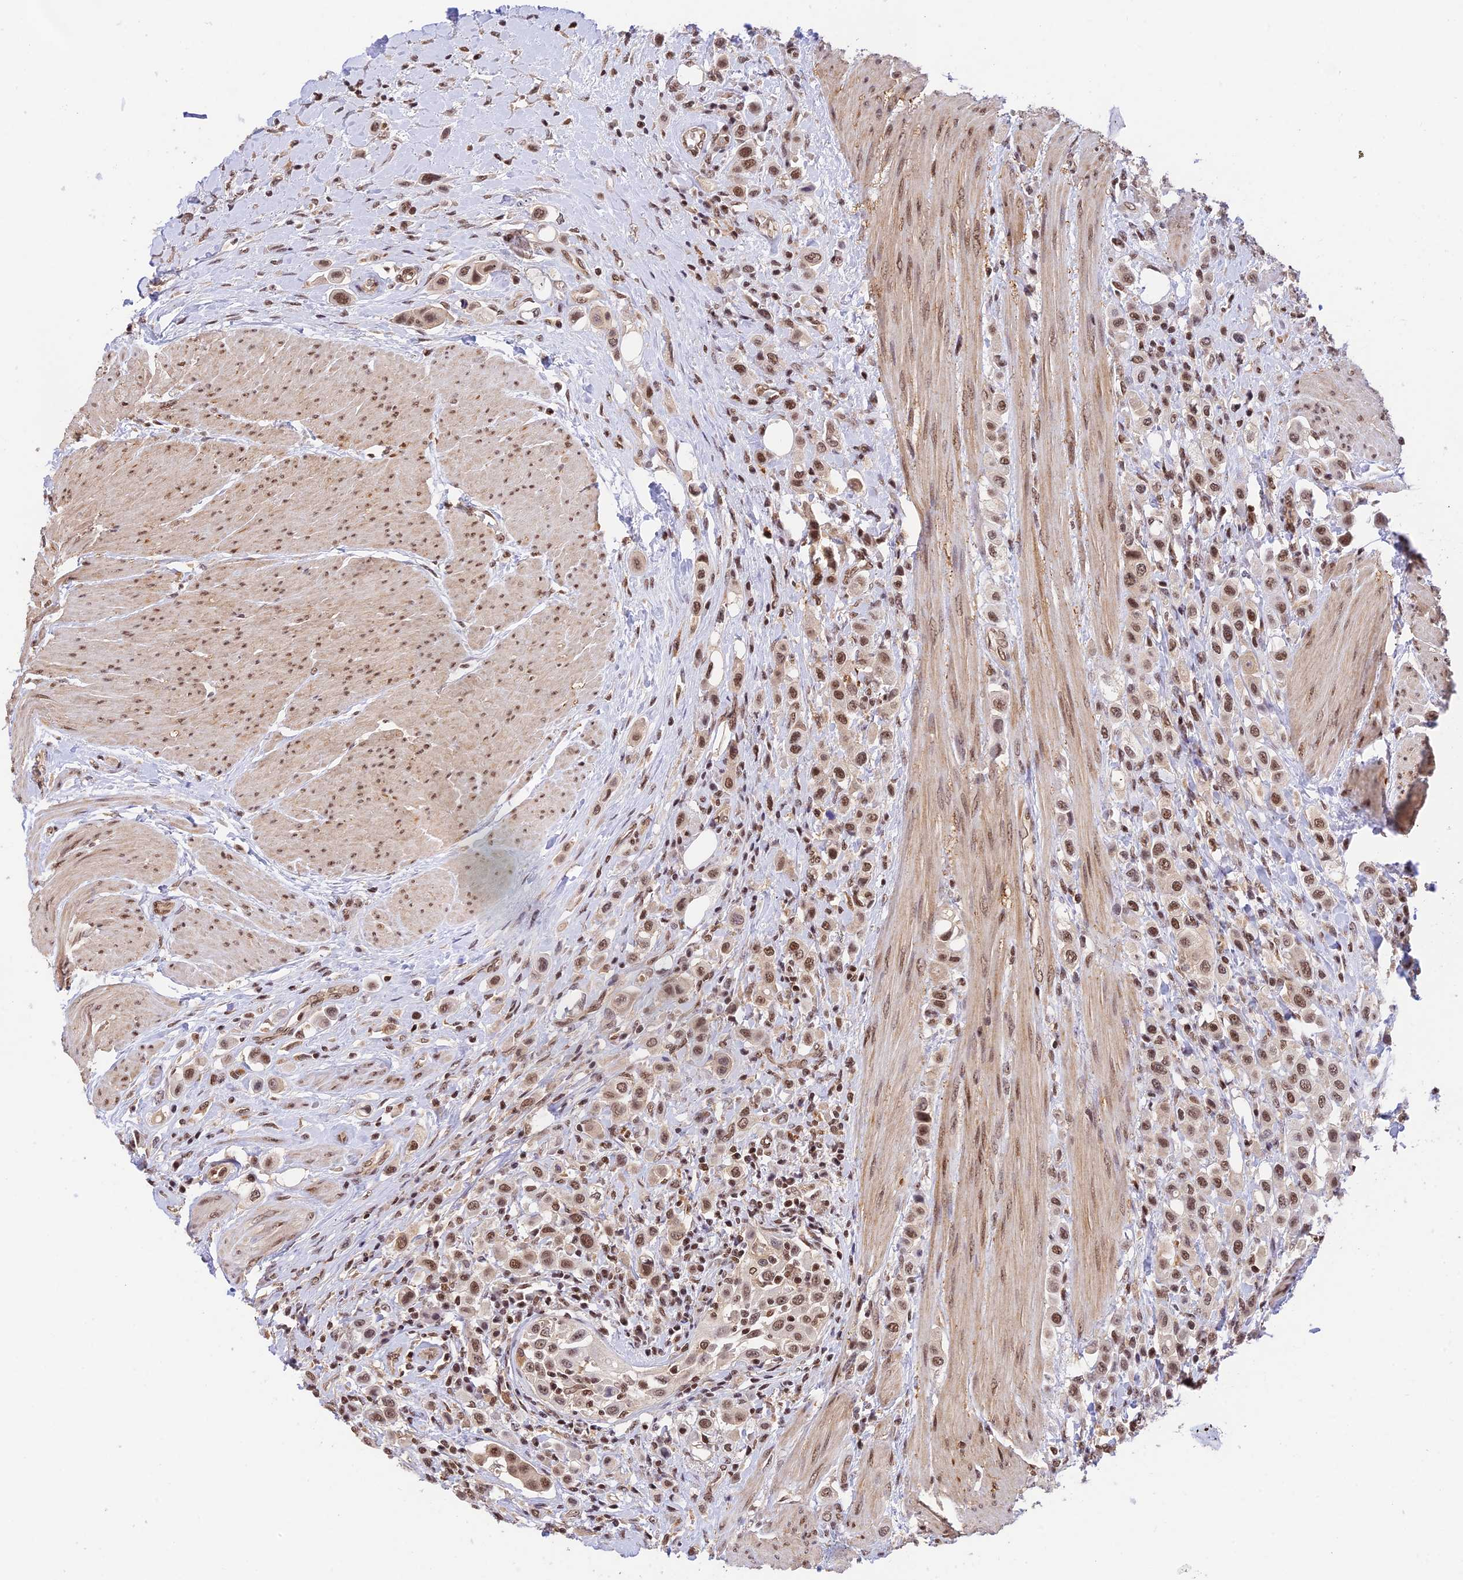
{"staining": {"intensity": "moderate", "quantity": ">75%", "location": "nuclear"}, "tissue": "urothelial cancer", "cell_type": "Tumor cells", "image_type": "cancer", "snomed": [{"axis": "morphology", "description": "Urothelial carcinoma, High grade"}, {"axis": "topography", "description": "Urinary bladder"}], "caption": "This is a histology image of immunohistochemistry staining of high-grade urothelial carcinoma, which shows moderate positivity in the nuclear of tumor cells.", "gene": "THAP11", "patient": {"sex": "male", "age": 50}}